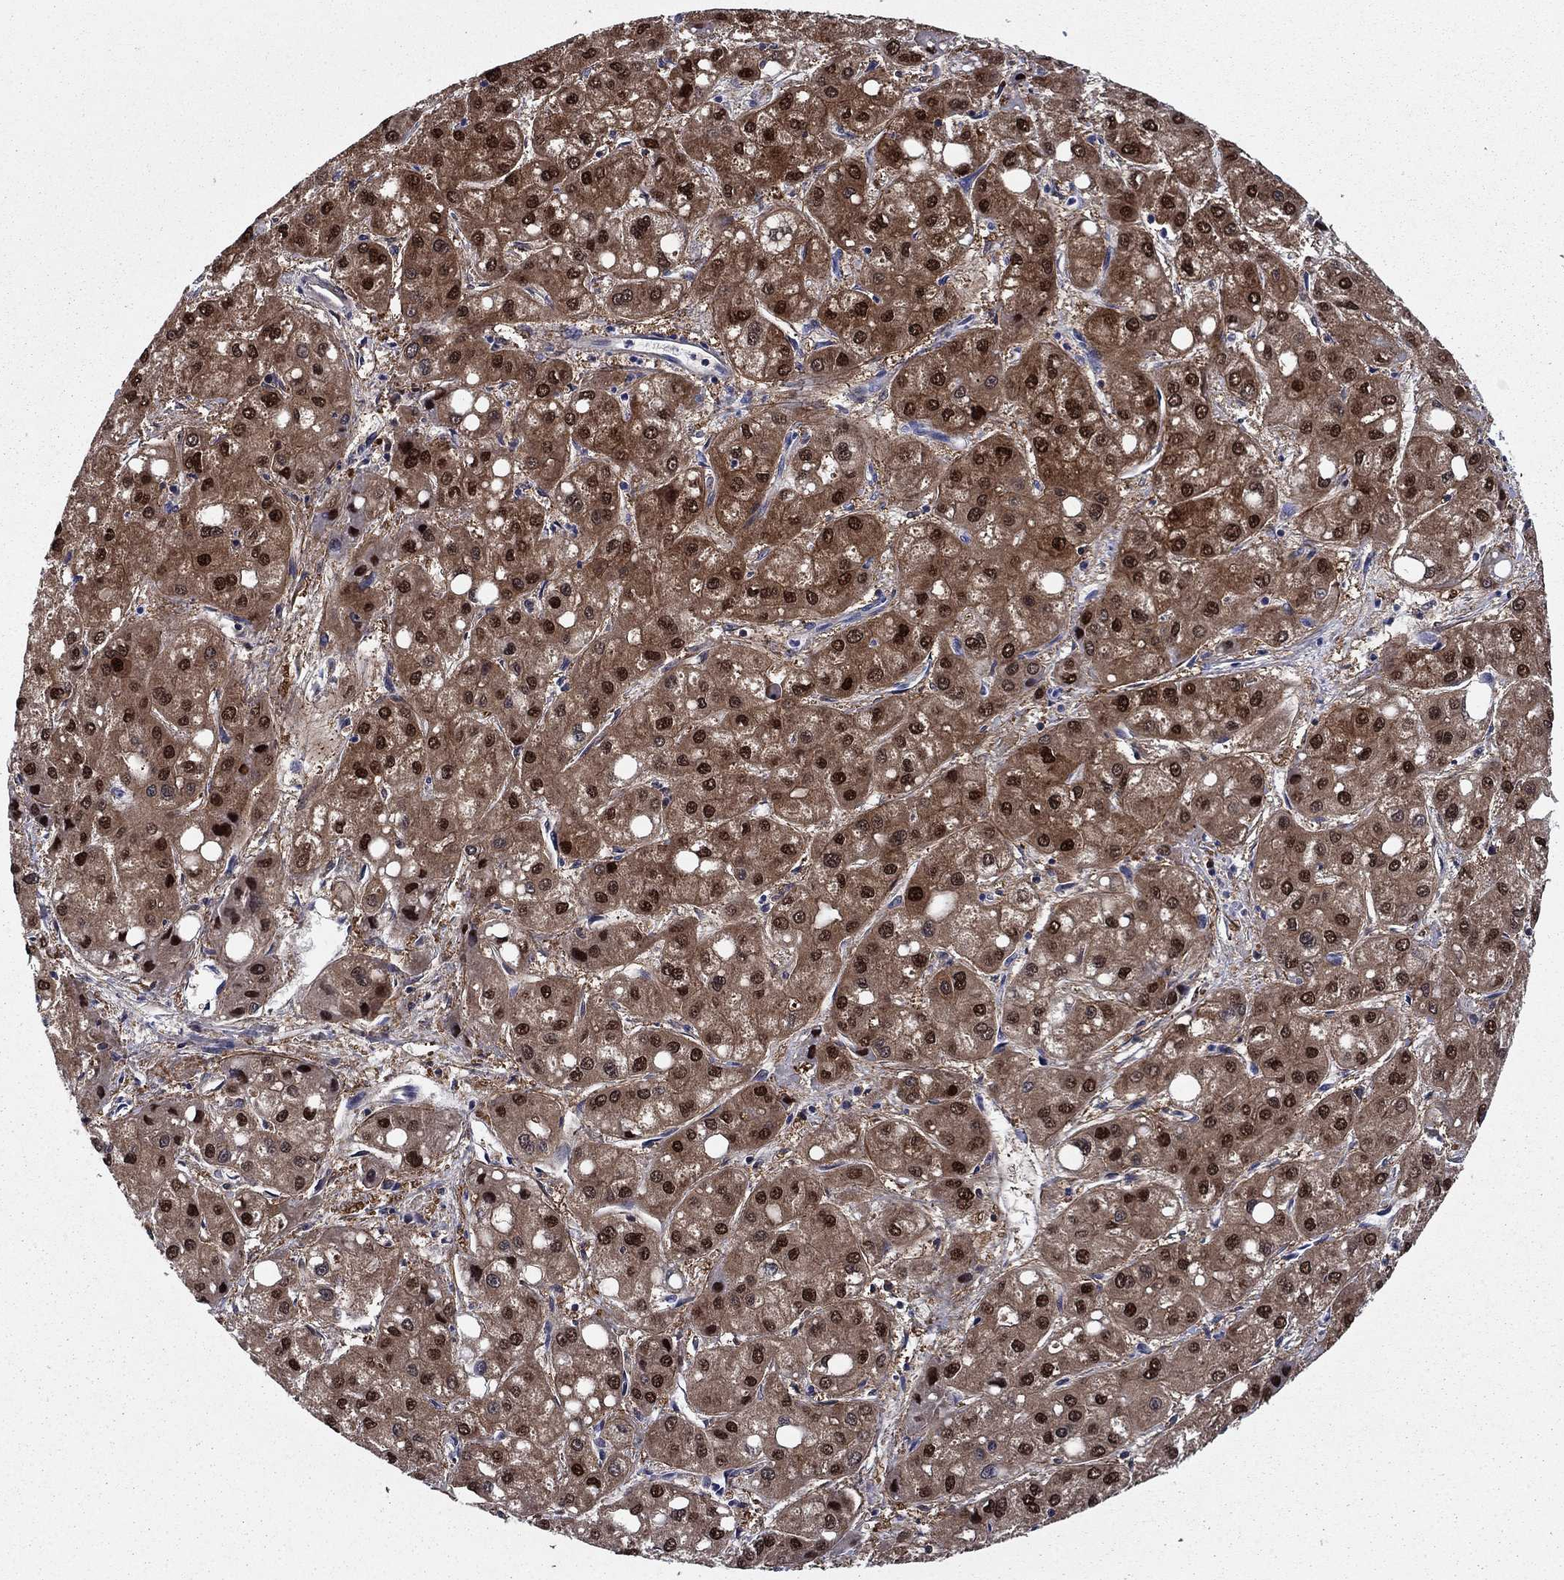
{"staining": {"intensity": "strong", "quantity": ">75%", "location": "cytoplasmic/membranous,nuclear"}, "tissue": "liver cancer", "cell_type": "Tumor cells", "image_type": "cancer", "snomed": [{"axis": "morphology", "description": "Carcinoma, Hepatocellular, NOS"}, {"axis": "topography", "description": "Liver"}], "caption": "Protein staining of liver cancer tissue displays strong cytoplasmic/membranous and nuclear expression in approximately >75% of tumor cells.", "gene": "REXO5", "patient": {"sex": "male", "age": 73}}